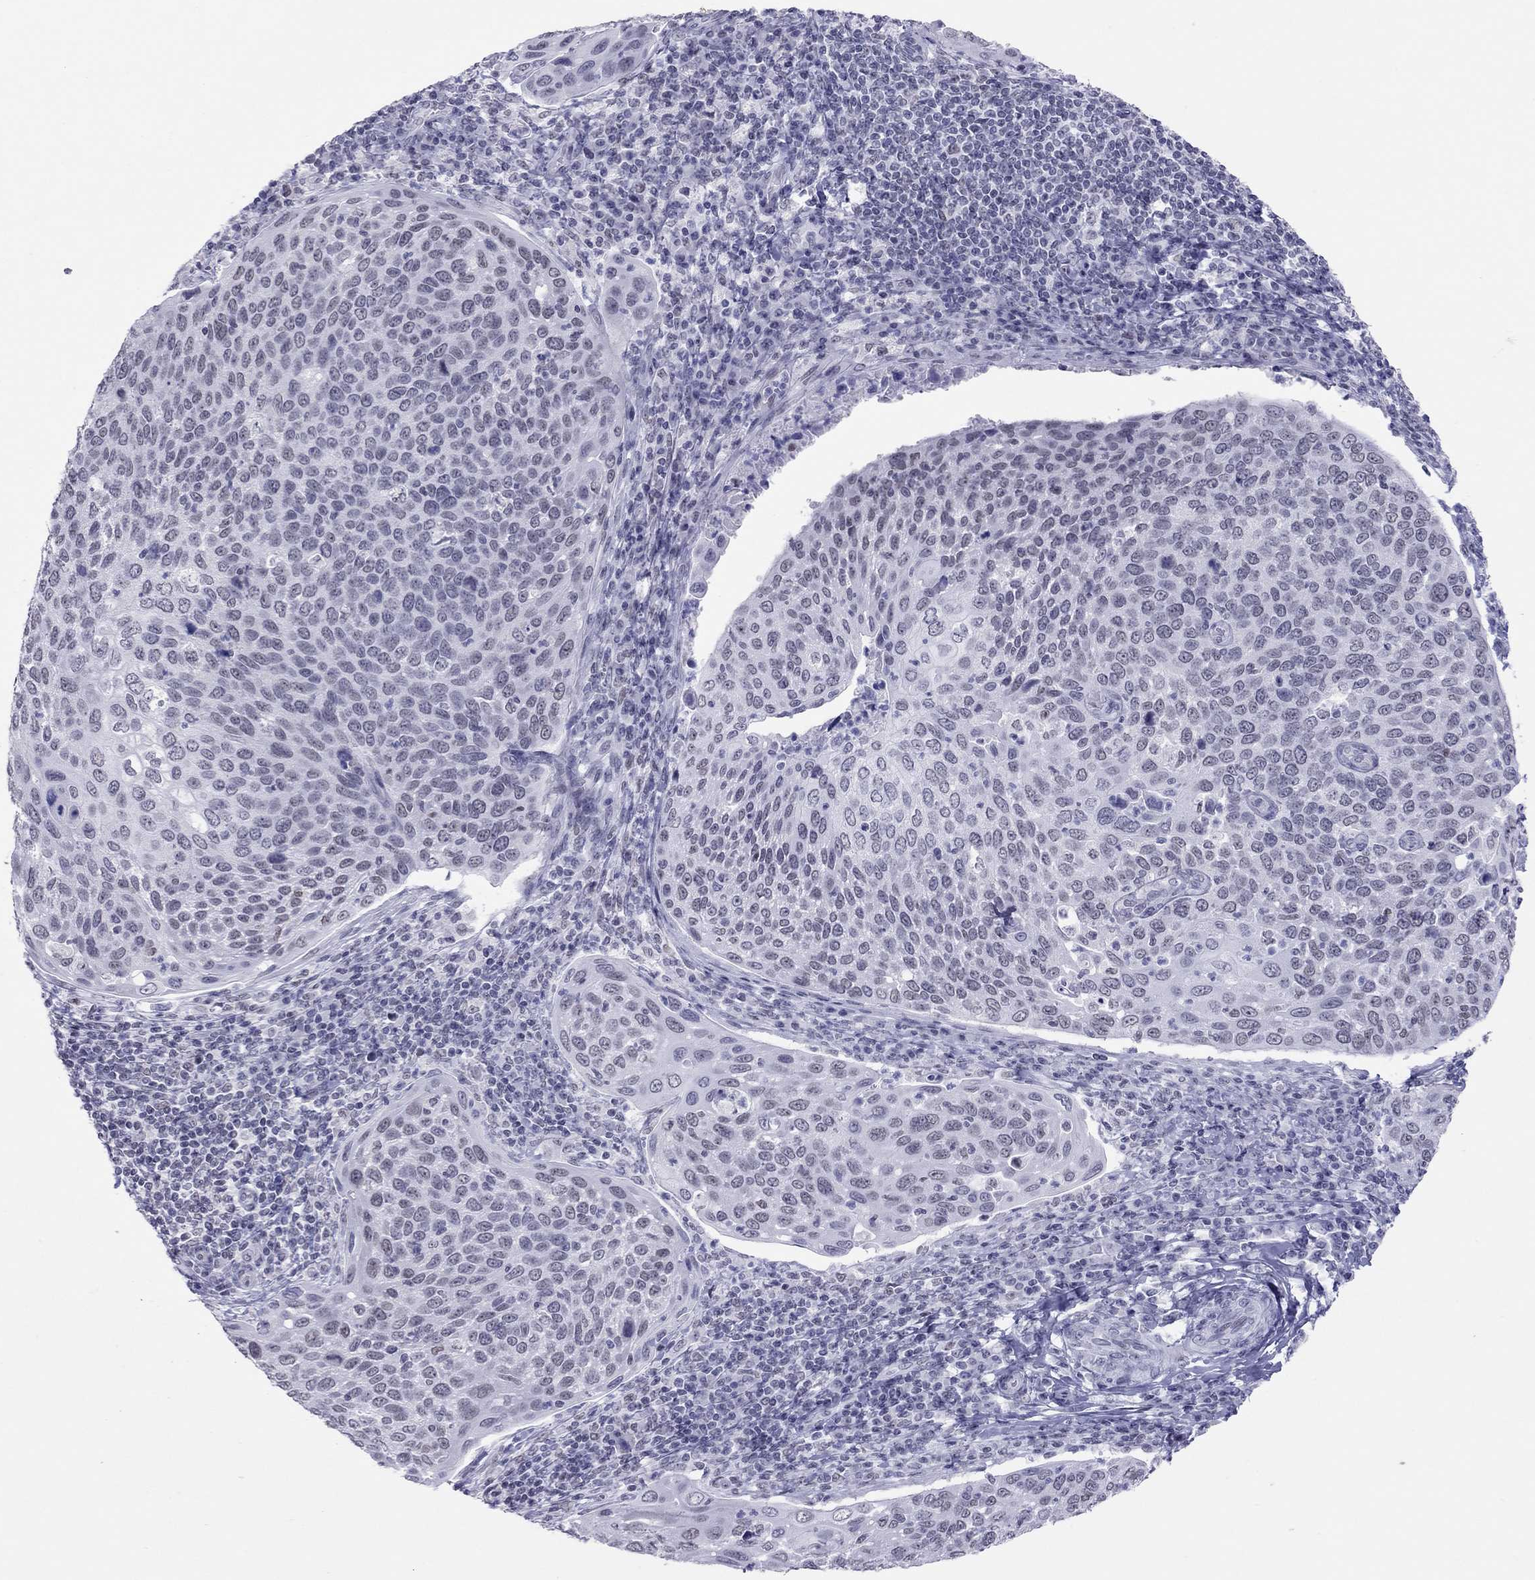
{"staining": {"intensity": "negative", "quantity": "none", "location": "none"}, "tissue": "cervical cancer", "cell_type": "Tumor cells", "image_type": "cancer", "snomed": [{"axis": "morphology", "description": "Squamous cell carcinoma, NOS"}, {"axis": "topography", "description": "Cervix"}], "caption": "Tumor cells are negative for protein expression in human cervical cancer (squamous cell carcinoma).", "gene": "JHY", "patient": {"sex": "female", "age": 54}}